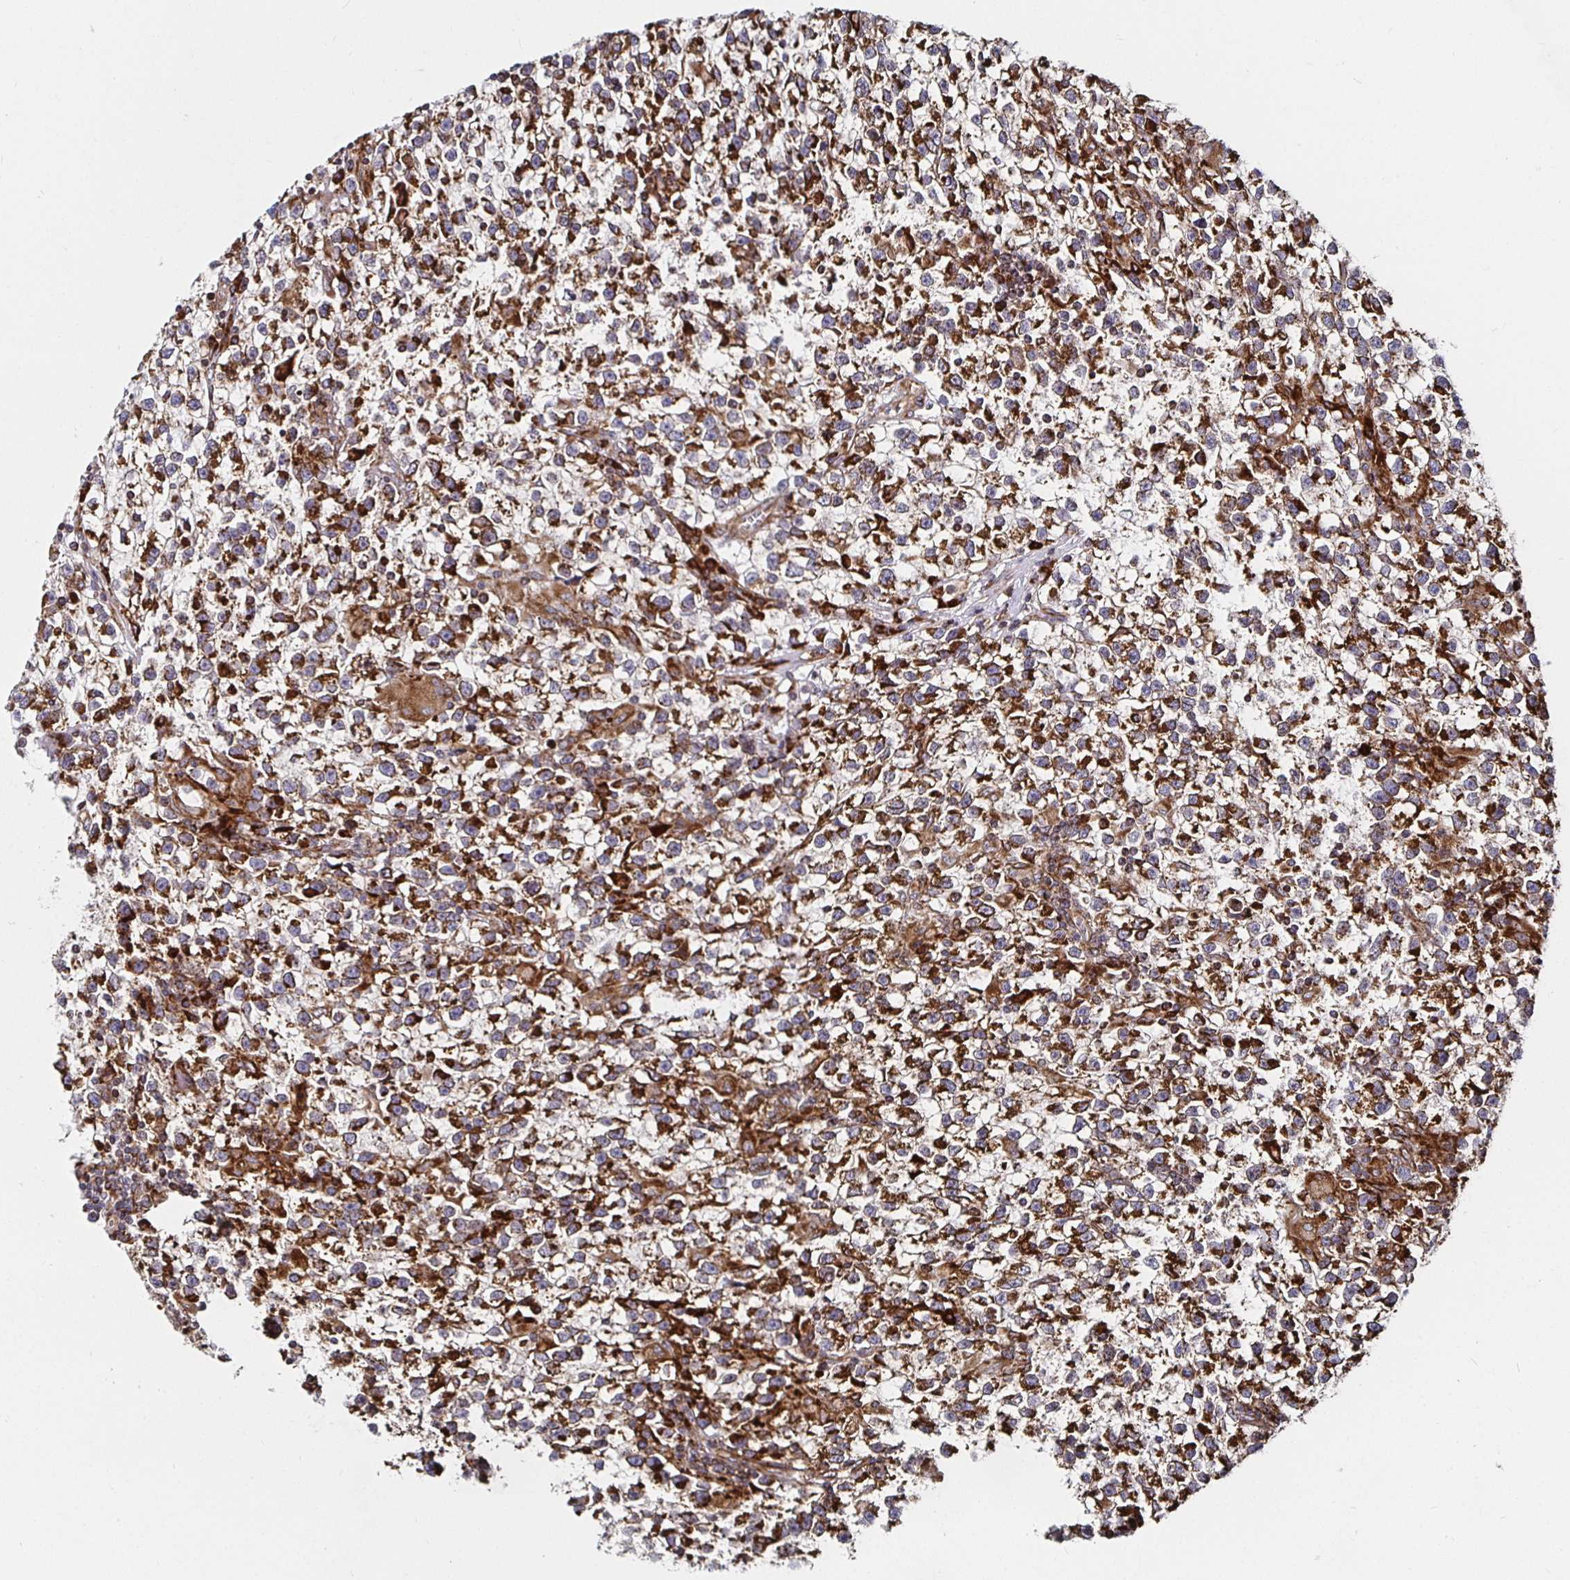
{"staining": {"intensity": "strong", "quantity": ">75%", "location": "cytoplasmic/membranous"}, "tissue": "testis cancer", "cell_type": "Tumor cells", "image_type": "cancer", "snomed": [{"axis": "morphology", "description": "Seminoma, NOS"}, {"axis": "topography", "description": "Testis"}], "caption": "Protein staining demonstrates strong cytoplasmic/membranous staining in about >75% of tumor cells in testis cancer. The staining is performed using DAB (3,3'-diaminobenzidine) brown chromogen to label protein expression. The nuclei are counter-stained blue using hematoxylin.", "gene": "SMYD3", "patient": {"sex": "male", "age": 31}}